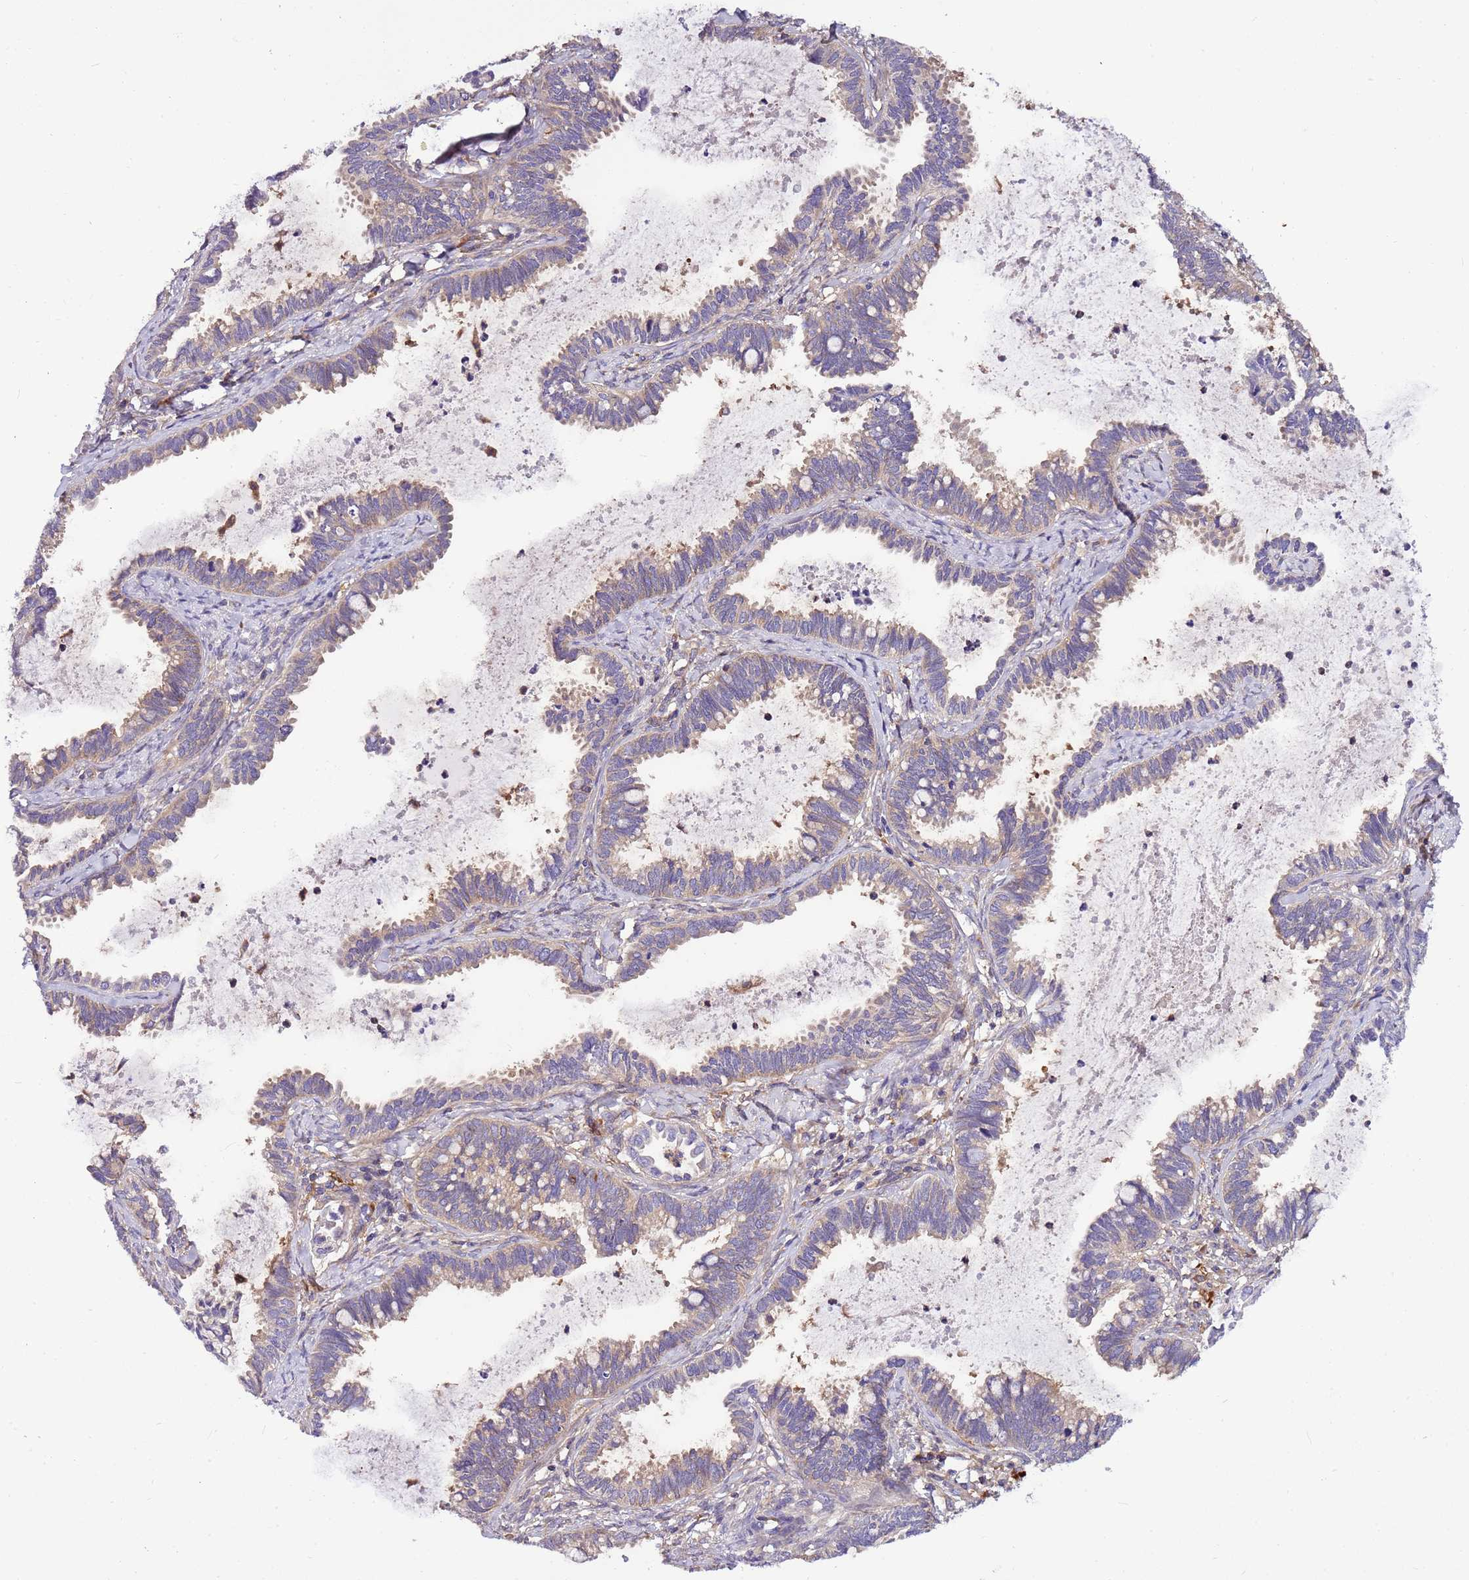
{"staining": {"intensity": "weak", "quantity": "25%-75%", "location": "cytoplasmic/membranous"}, "tissue": "cervical cancer", "cell_type": "Tumor cells", "image_type": "cancer", "snomed": [{"axis": "morphology", "description": "Adenocarcinoma, NOS"}, {"axis": "topography", "description": "Cervix"}], "caption": "Tumor cells show low levels of weak cytoplasmic/membranous expression in approximately 25%-75% of cells in cervical cancer (adenocarcinoma).", "gene": "ATXN2L", "patient": {"sex": "female", "age": 37}}